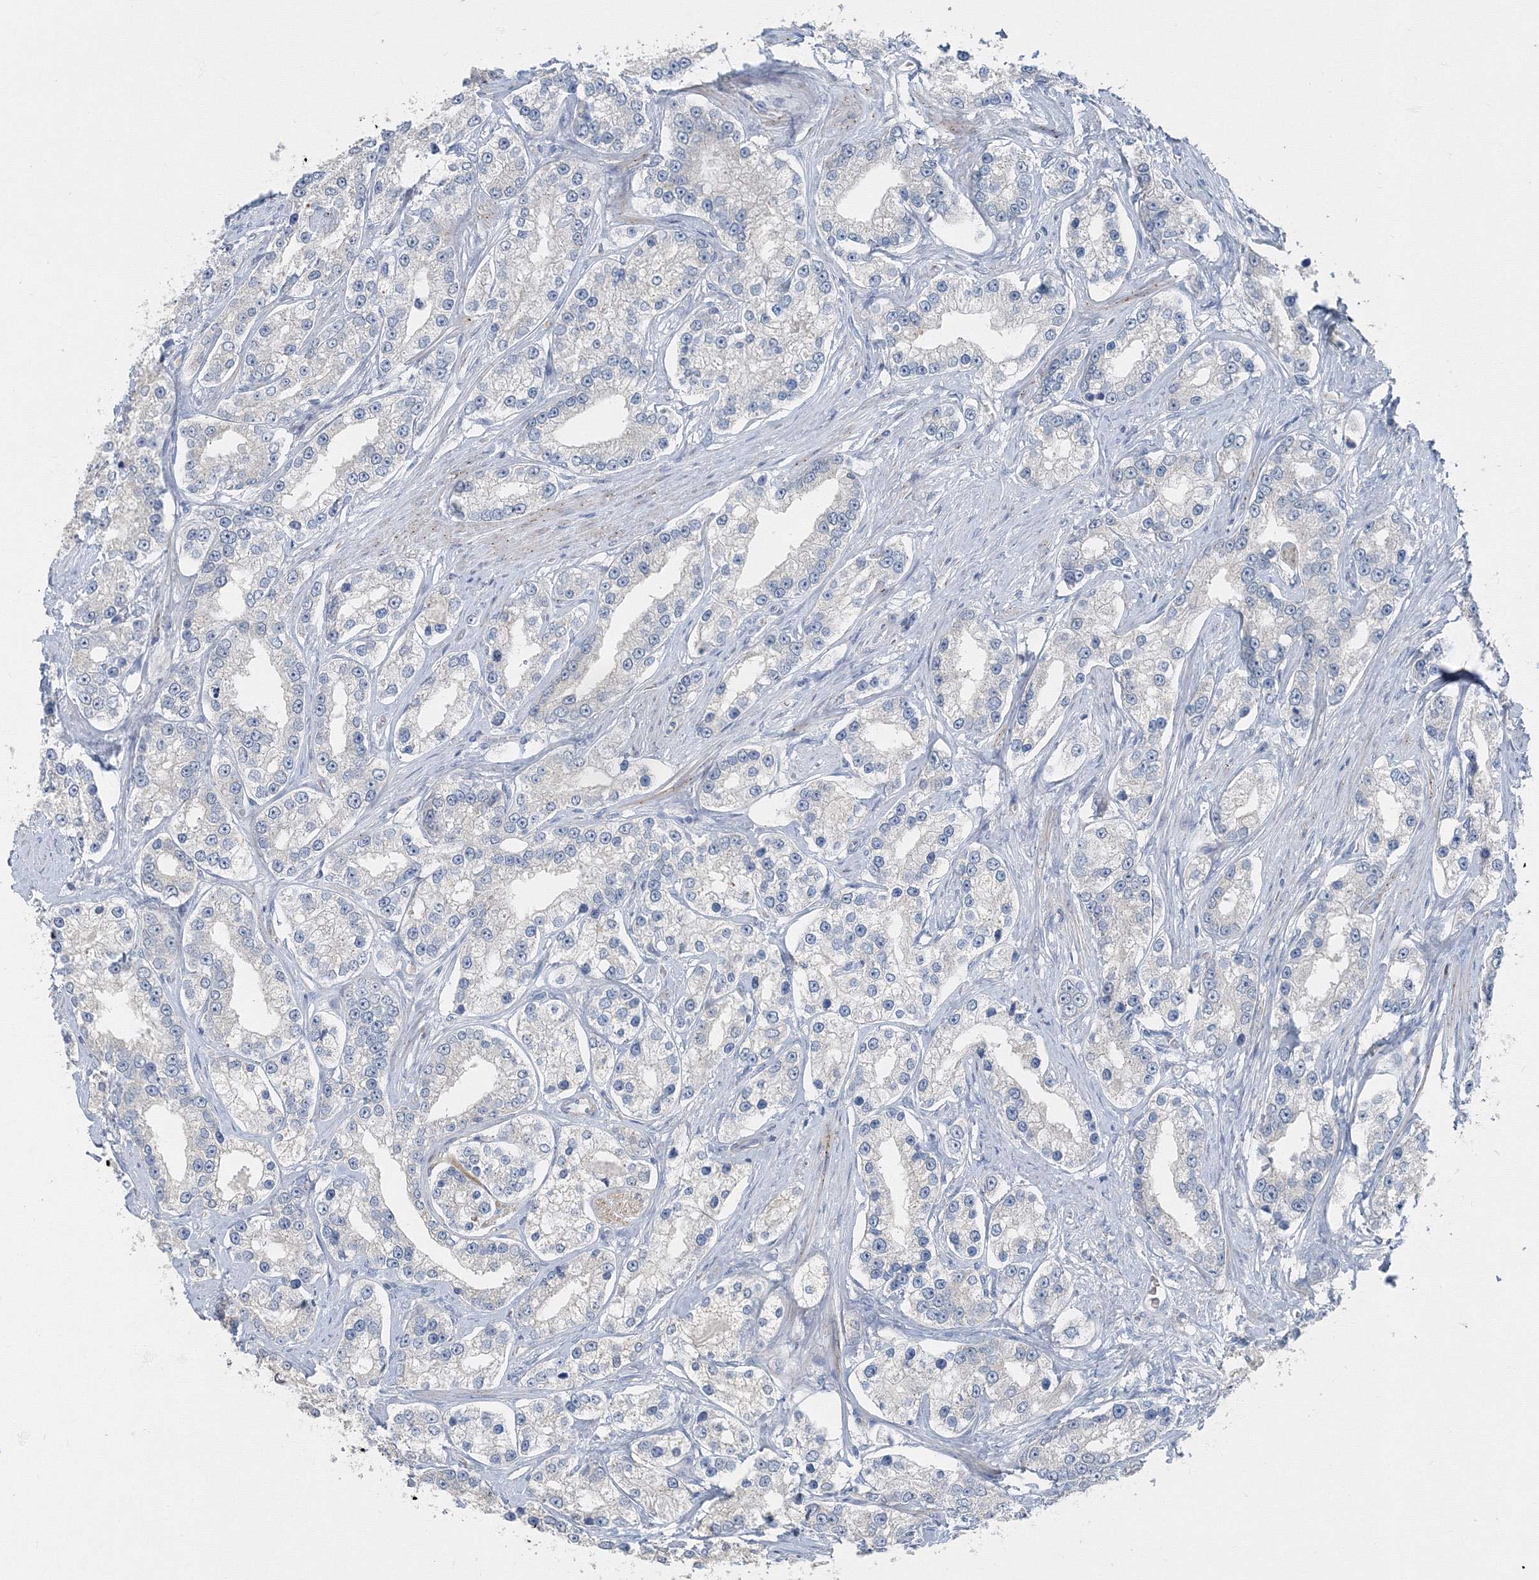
{"staining": {"intensity": "negative", "quantity": "none", "location": "none"}, "tissue": "prostate cancer", "cell_type": "Tumor cells", "image_type": "cancer", "snomed": [{"axis": "morphology", "description": "Normal tissue, NOS"}, {"axis": "morphology", "description": "Adenocarcinoma, High grade"}, {"axis": "topography", "description": "Prostate"}], "caption": "Tumor cells show no significant protein staining in prostate high-grade adenocarcinoma.", "gene": "AASDH", "patient": {"sex": "male", "age": 83}}